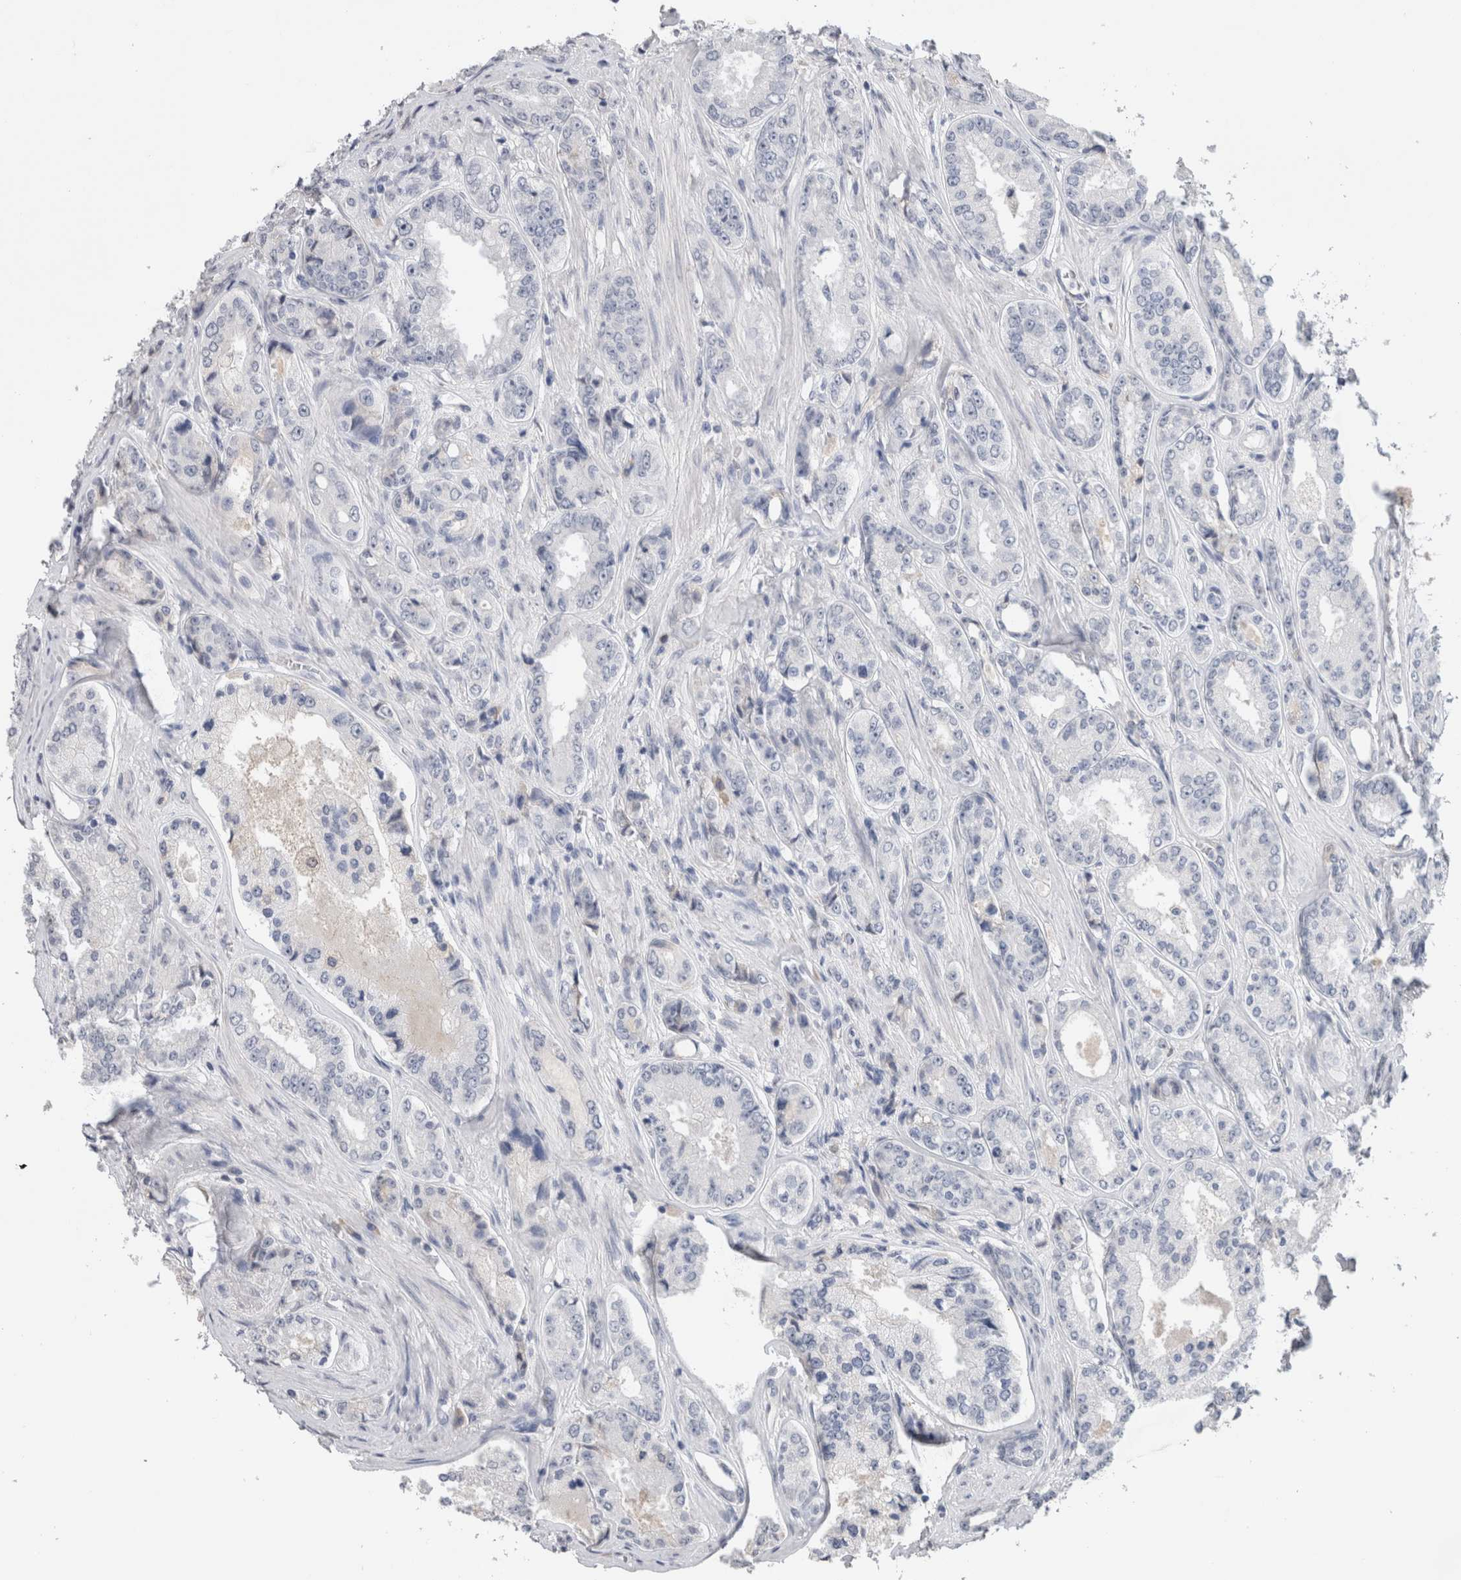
{"staining": {"intensity": "negative", "quantity": "none", "location": "none"}, "tissue": "prostate cancer", "cell_type": "Tumor cells", "image_type": "cancer", "snomed": [{"axis": "morphology", "description": "Adenocarcinoma, High grade"}, {"axis": "topography", "description": "Prostate"}], "caption": "The image exhibits no staining of tumor cells in high-grade adenocarcinoma (prostate).", "gene": "FABP4", "patient": {"sex": "male", "age": 61}}